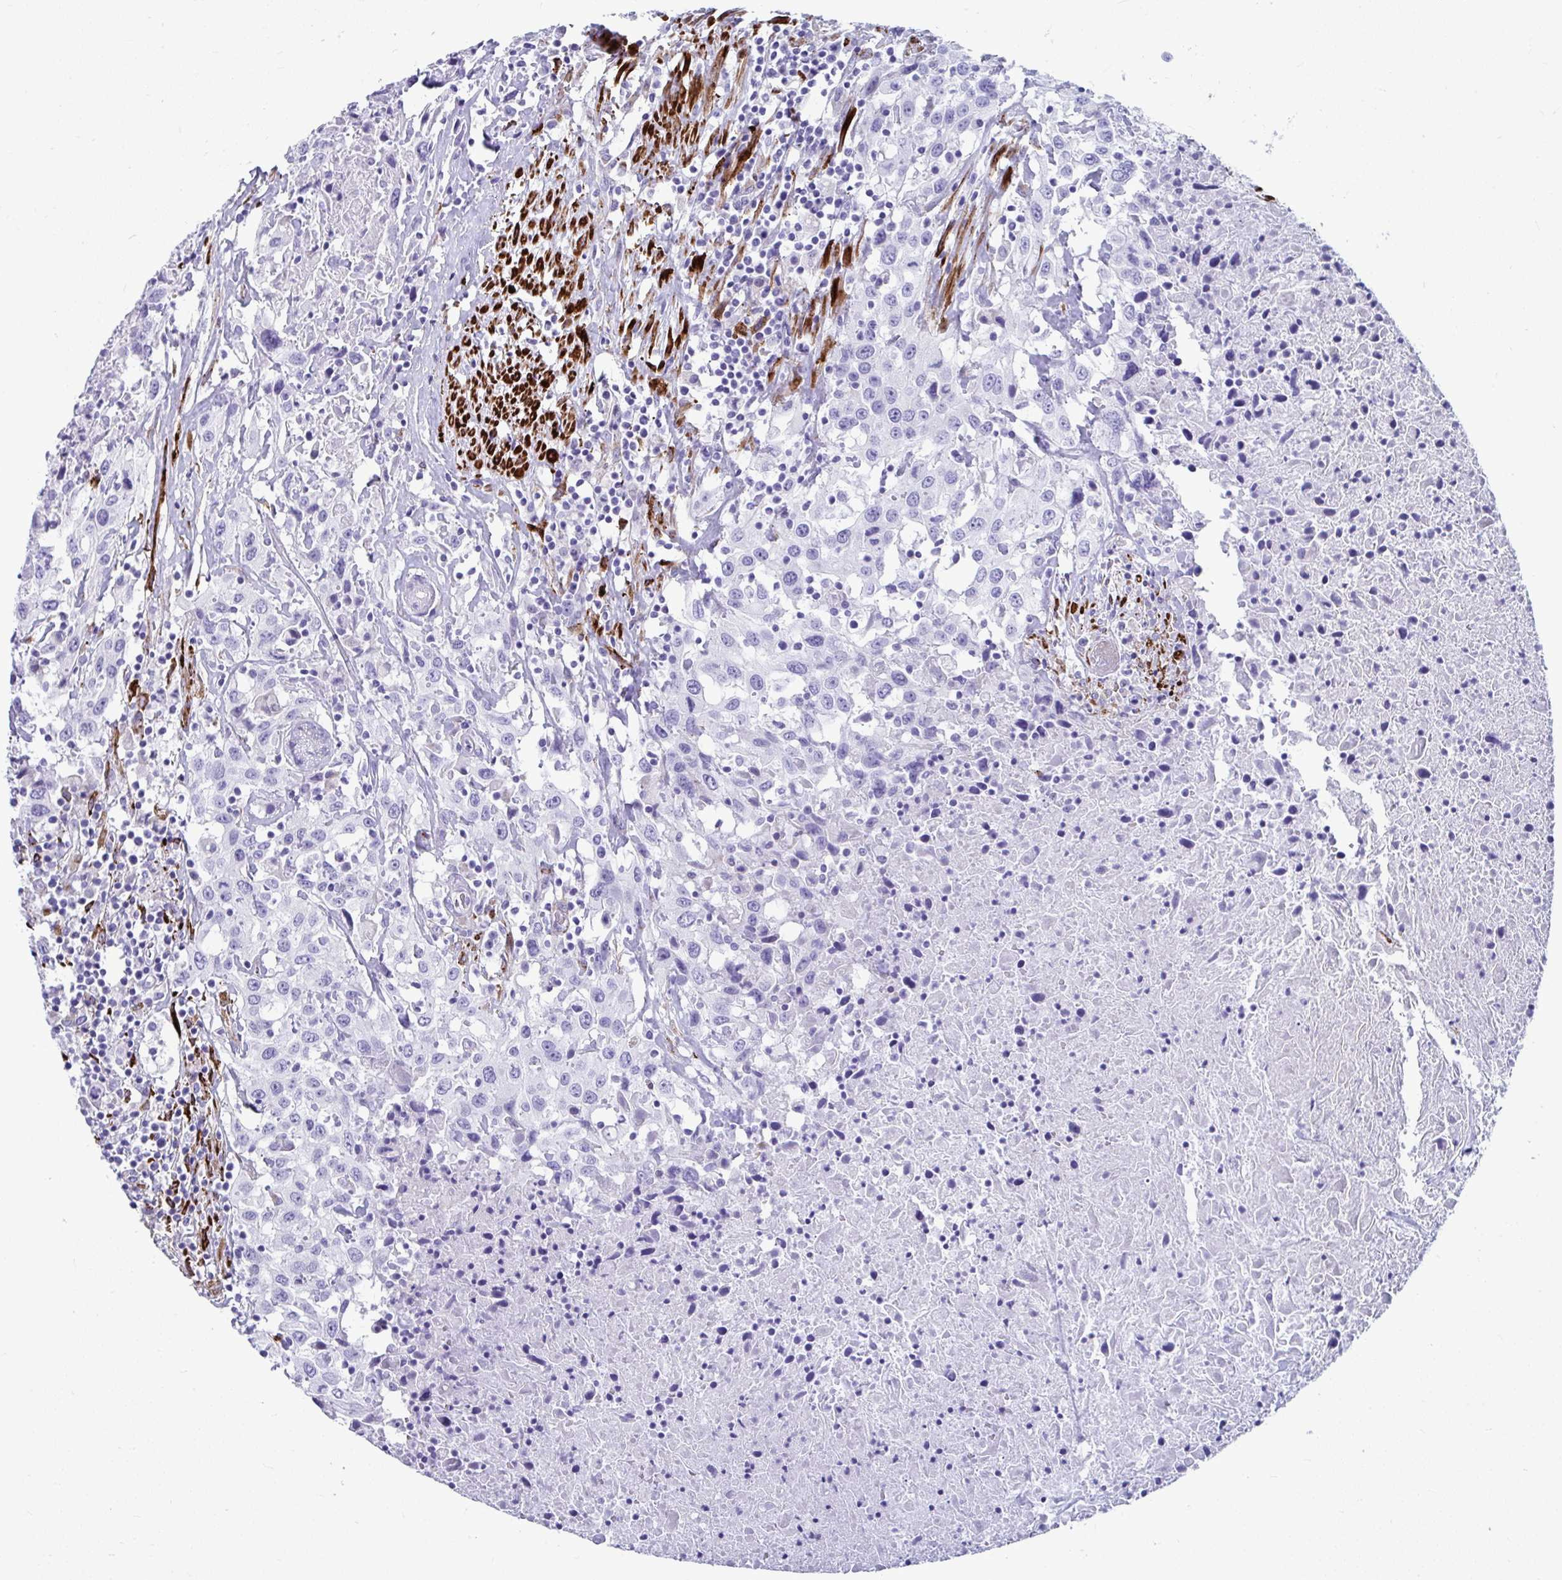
{"staining": {"intensity": "negative", "quantity": "none", "location": "none"}, "tissue": "urothelial cancer", "cell_type": "Tumor cells", "image_type": "cancer", "snomed": [{"axis": "morphology", "description": "Urothelial carcinoma, High grade"}, {"axis": "topography", "description": "Urinary bladder"}], "caption": "There is no significant staining in tumor cells of high-grade urothelial carcinoma.", "gene": "GRXCR2", "patient": {"sex": "male", "age": 61}}